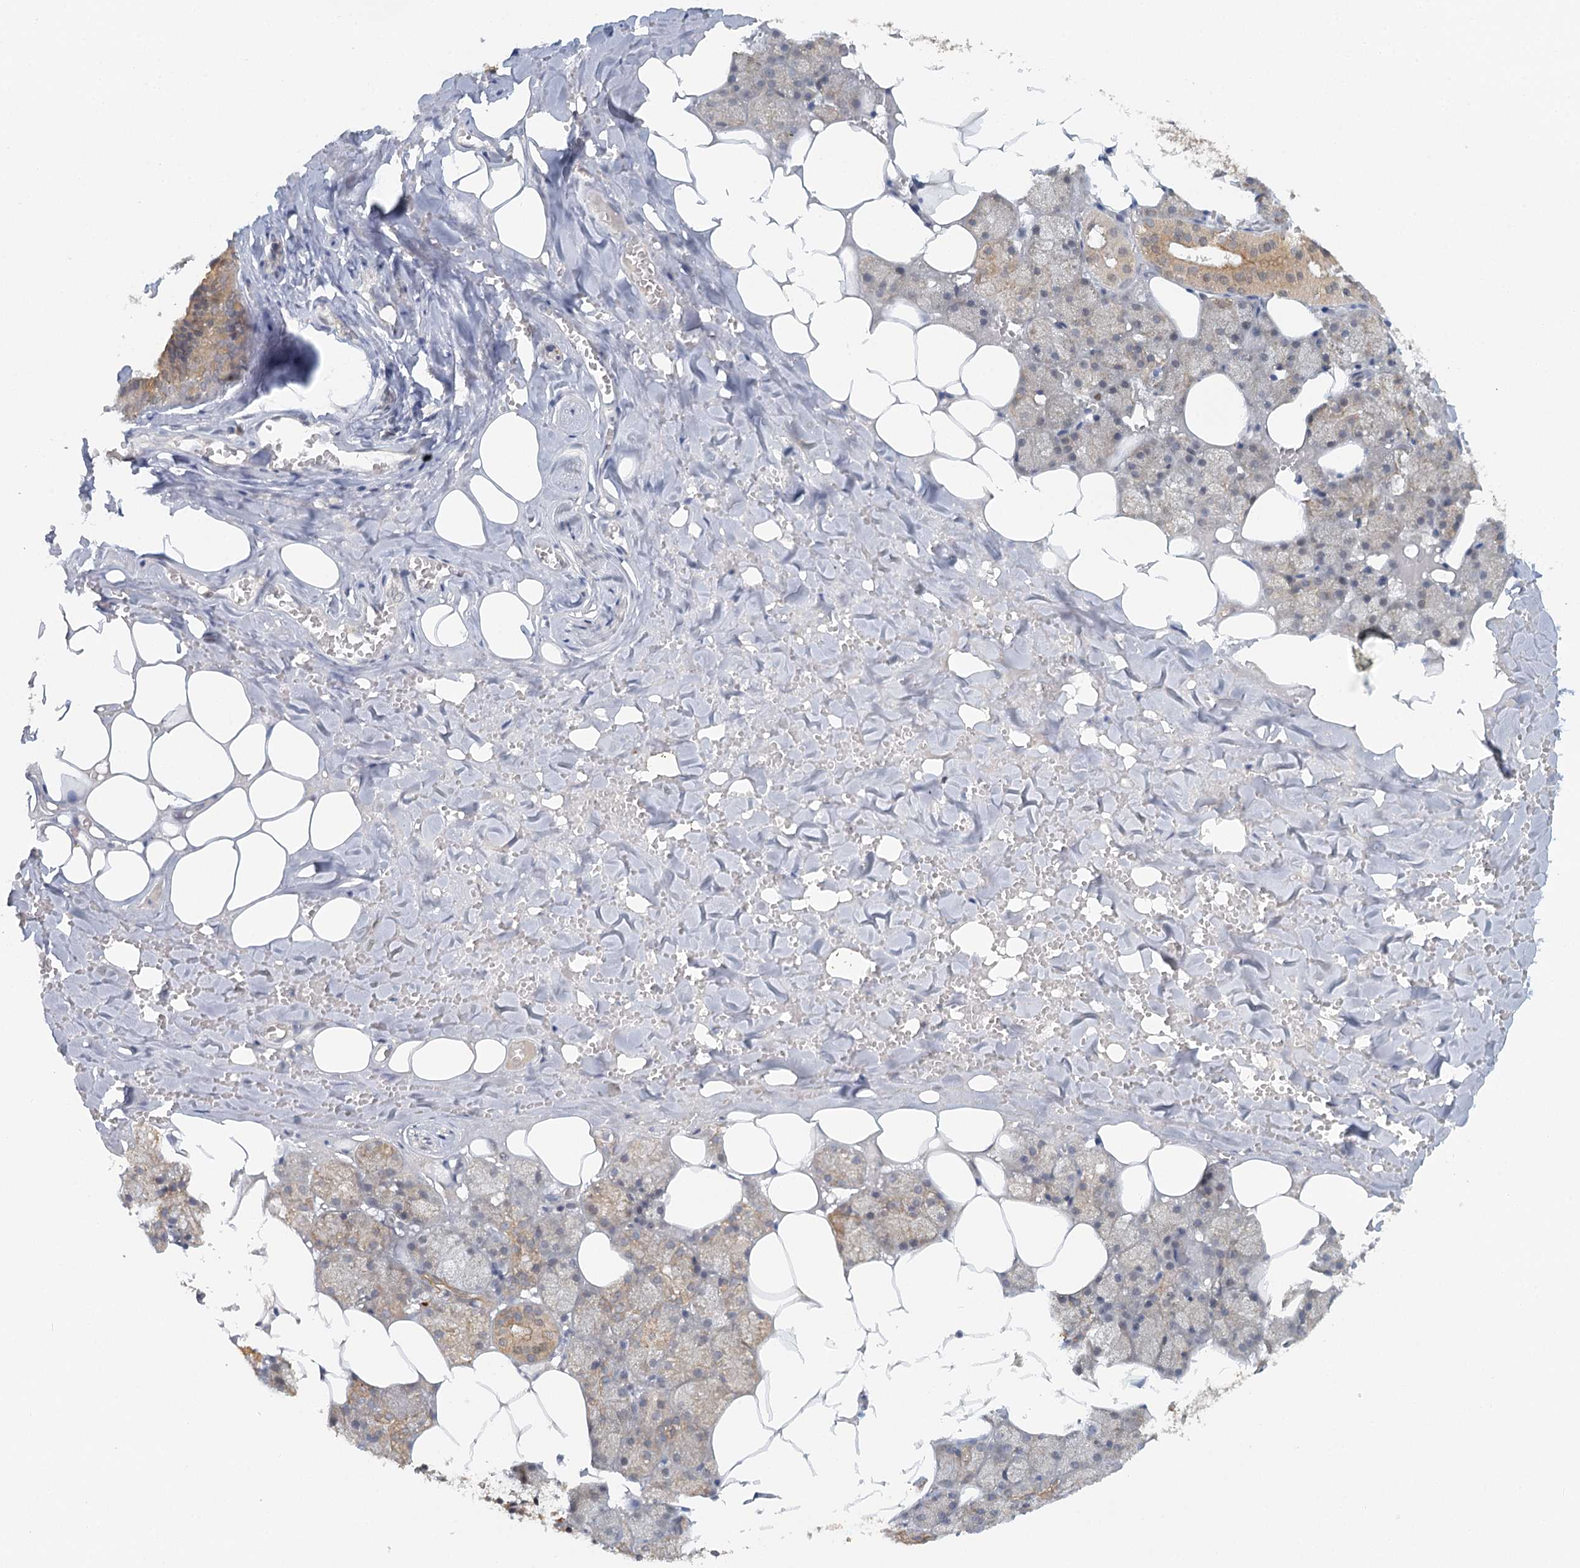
{"staining": {"intensity": "moderate", "quantity": "25%-75%", "location": "cytoplasmic/membranous,nuclear"}, "tissue": "salivary gland", "cell_type": "Glandular cells", "image_type": "normal", "snomed": [{"axis": "morphology", "description": "Normal tissue, NOS"}, {"axis": "topography", "description": "Salivary gland"}], "caption": "Immunohistochemistry (IHC) (DAB (3,3'-diaminobenzidine)) staining of benign salivary gland exhibits moderate cytoplasmic/membranous,nuclear protein staining in approximately 25%-75% of glandular cells. (DAB IHC with brightfield microscopy, high magnification).", "gene": "GPATCH11", "patient": {"sex": "male", "age": 62}}